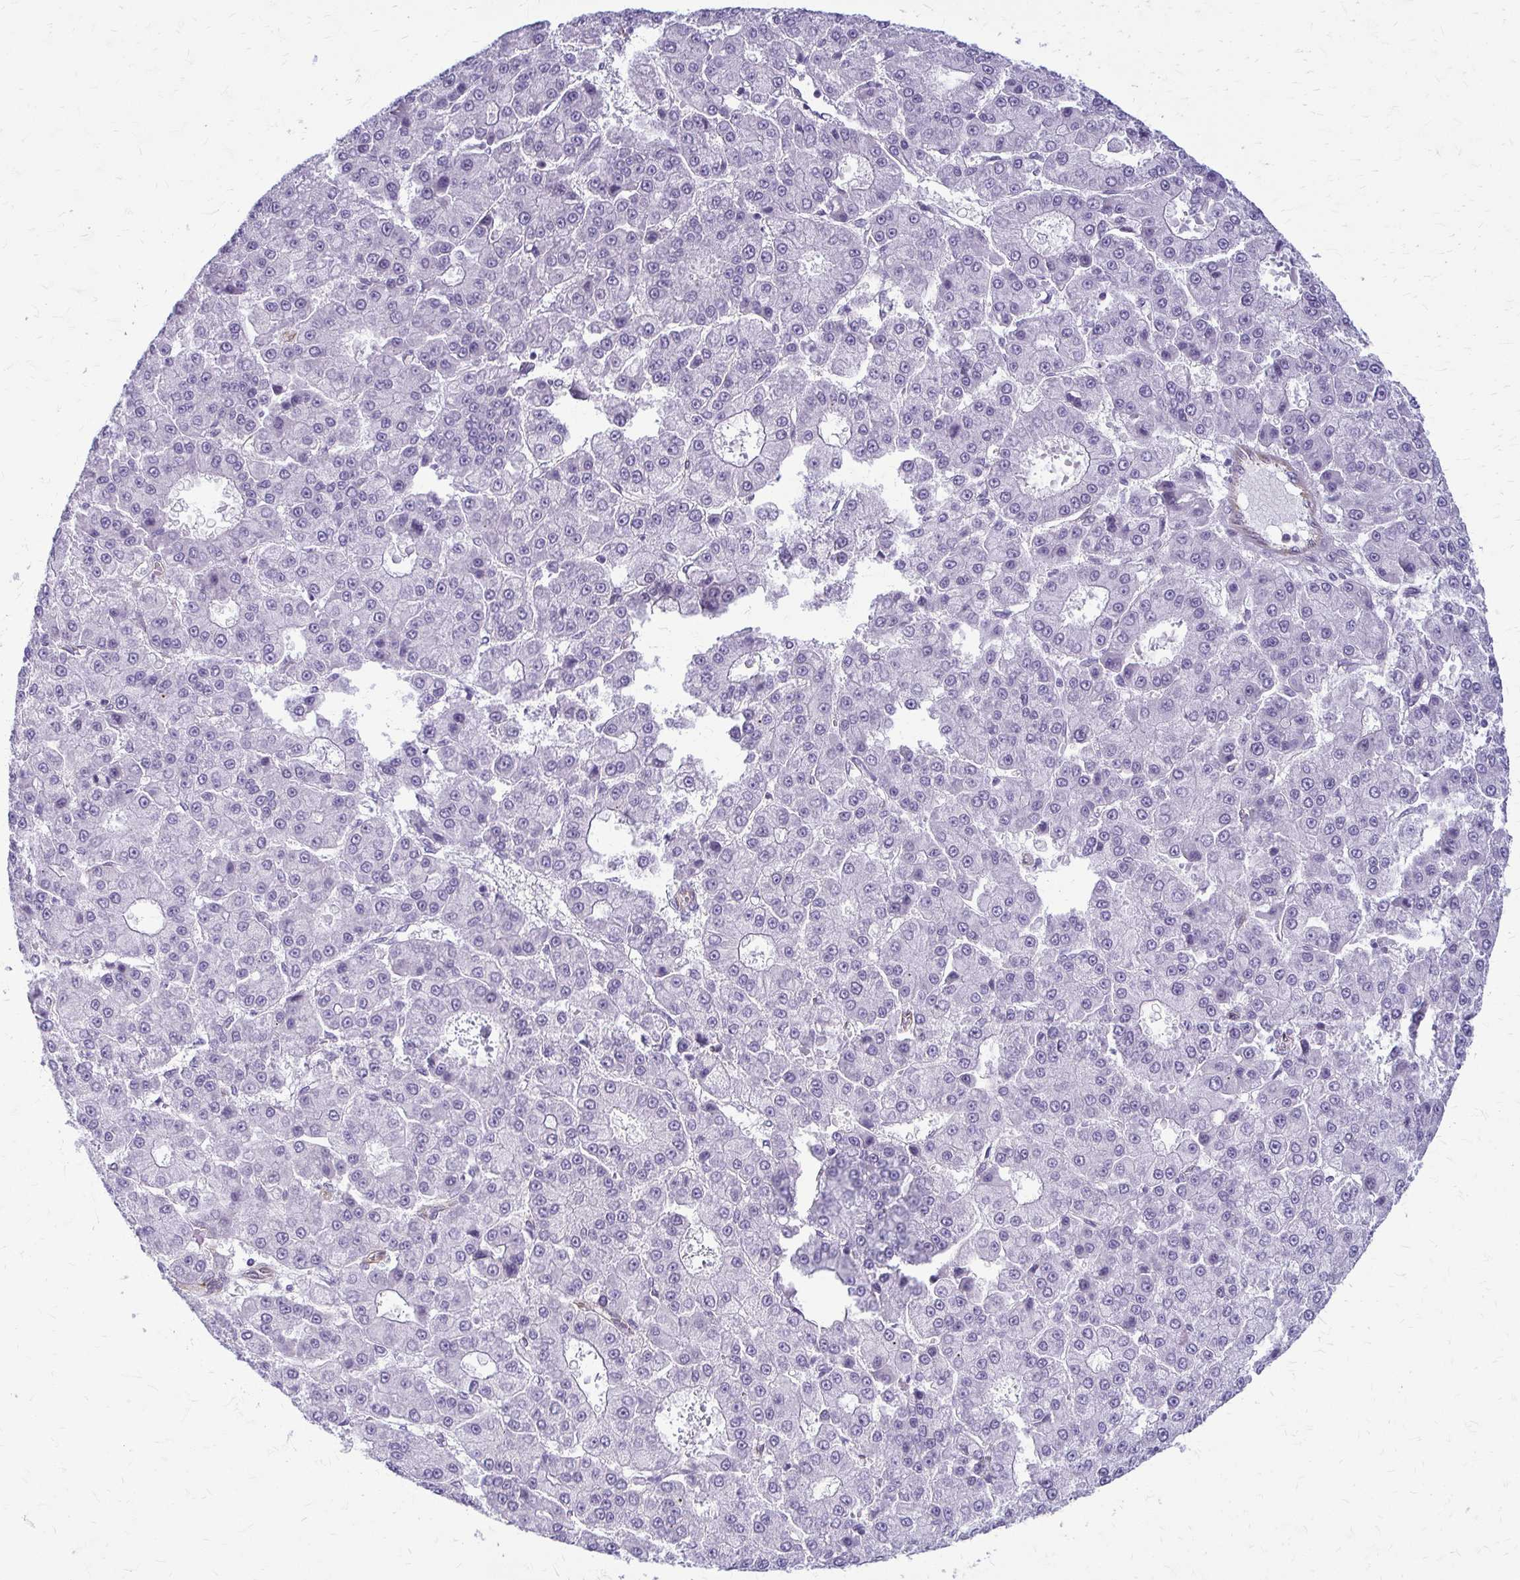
{"staining": {"intensity": "negative", "quantity": "none", "location": "none"}, "tissue": "liver cancer", "cell_type": "Tumor cells", "image_type": "cancer", "snomed": [{"axis": "morphology", "description": "Carcinoma, Hepatocellular, NOS"}, {"axis": "topography", "description": "Liver"}], "caption": "An image of liver cancer (hepatocellular carcinoma) stained for a protein demonstrates no brown staining in tumor cells.", "gene": "DEPP1", "patient": {"sex": "male", "age": 70}}